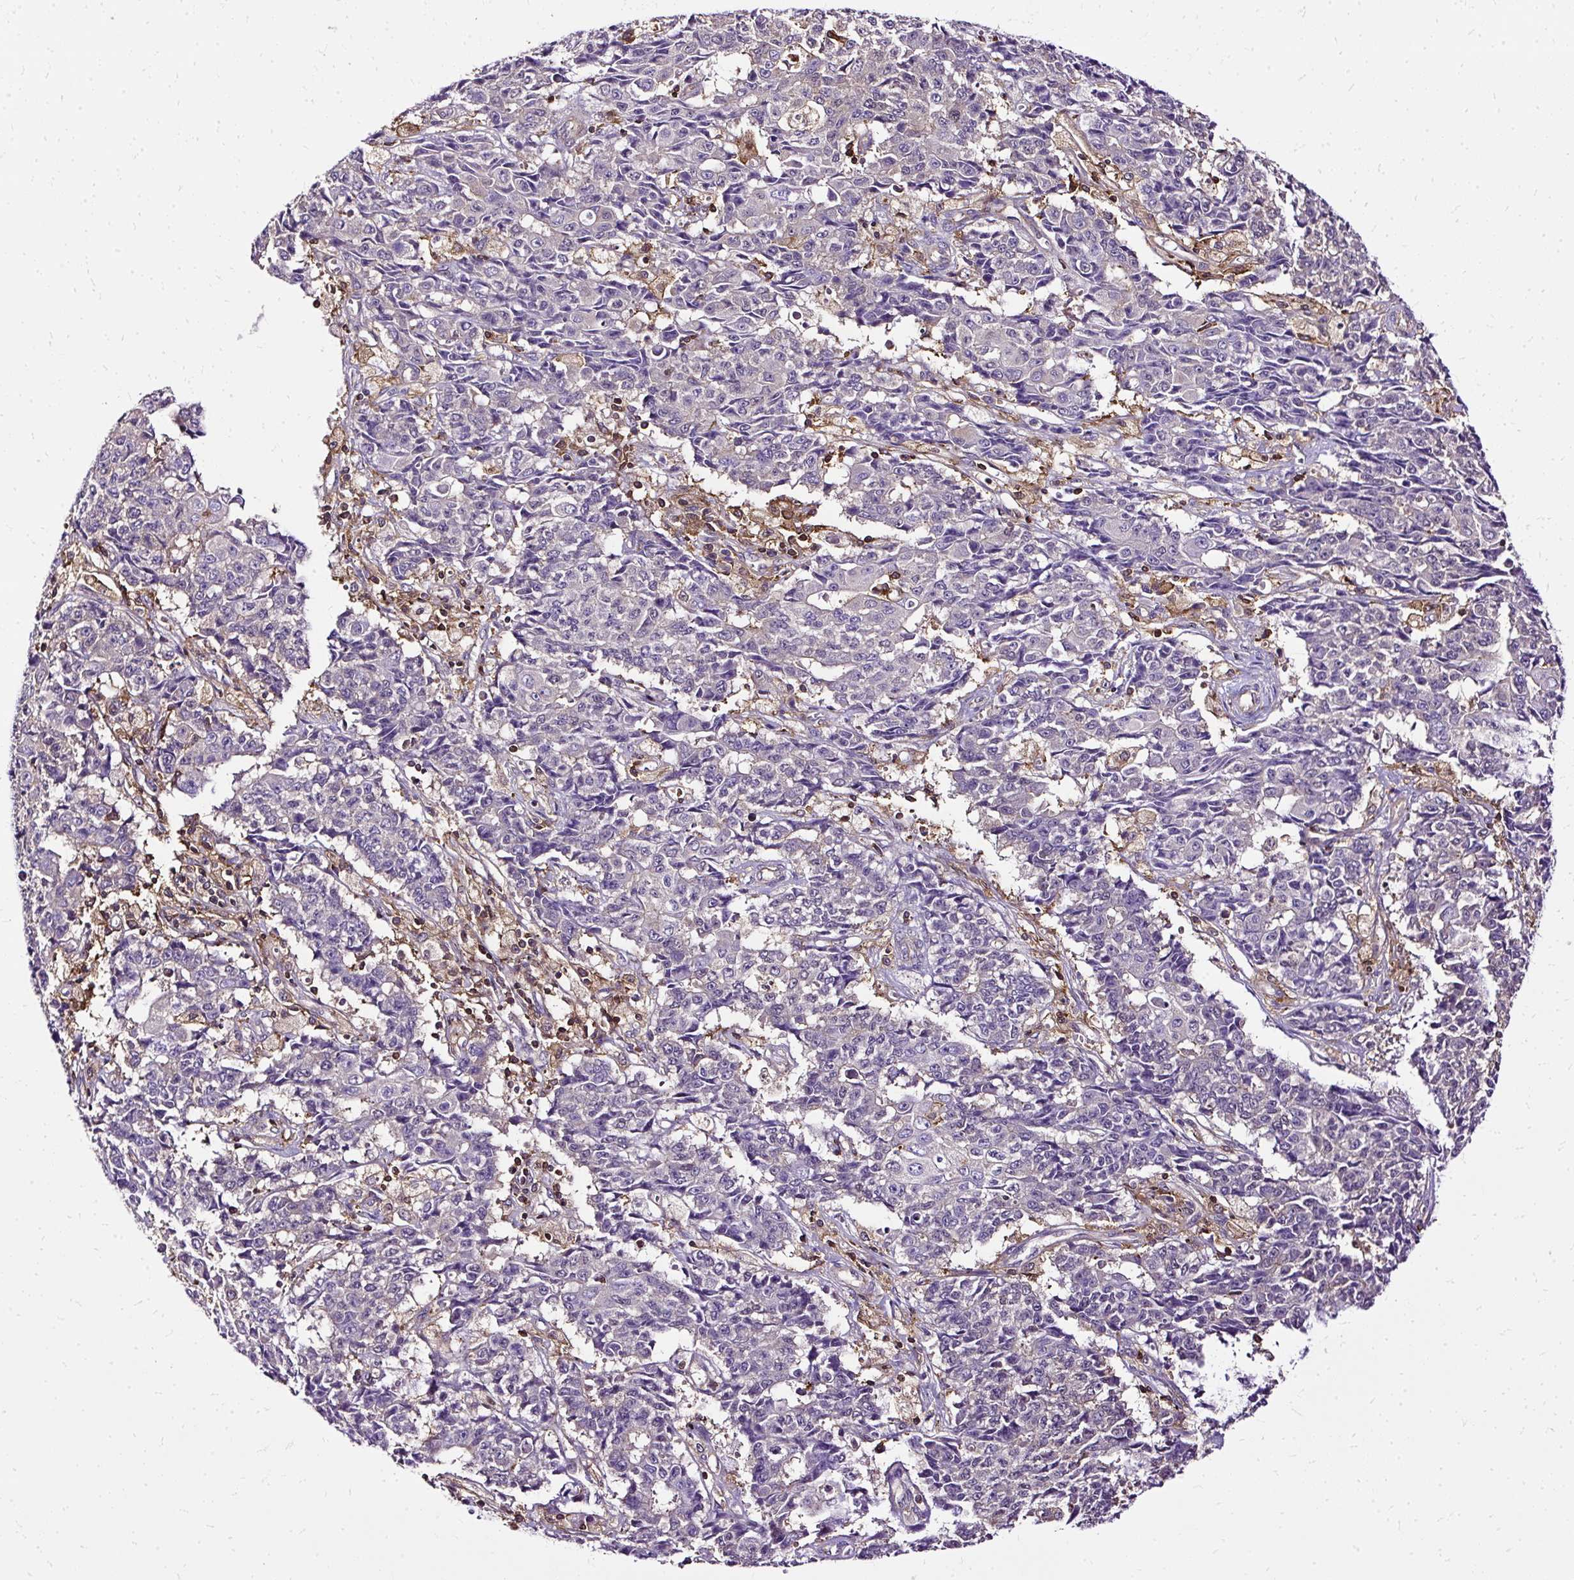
{"staining": {"intensity": "negative", "quantity": "none", "location": "none"}, "tissue": "ovarian cancer", "cell_type": "Tumor cells", "image_type": "cancer", "snomed": [{"axis": "morphology", "description": "Carcinoma, endometroid"}, {"axis": "topography", "description": "Ovary"}], "caption": "Immunohistochemistry of human endometroid carcinoma (ovarian) demonstrates no positivity in tumor cells.", "gene": "TWF2", "patient": {"sex": "female", "age": 42}}